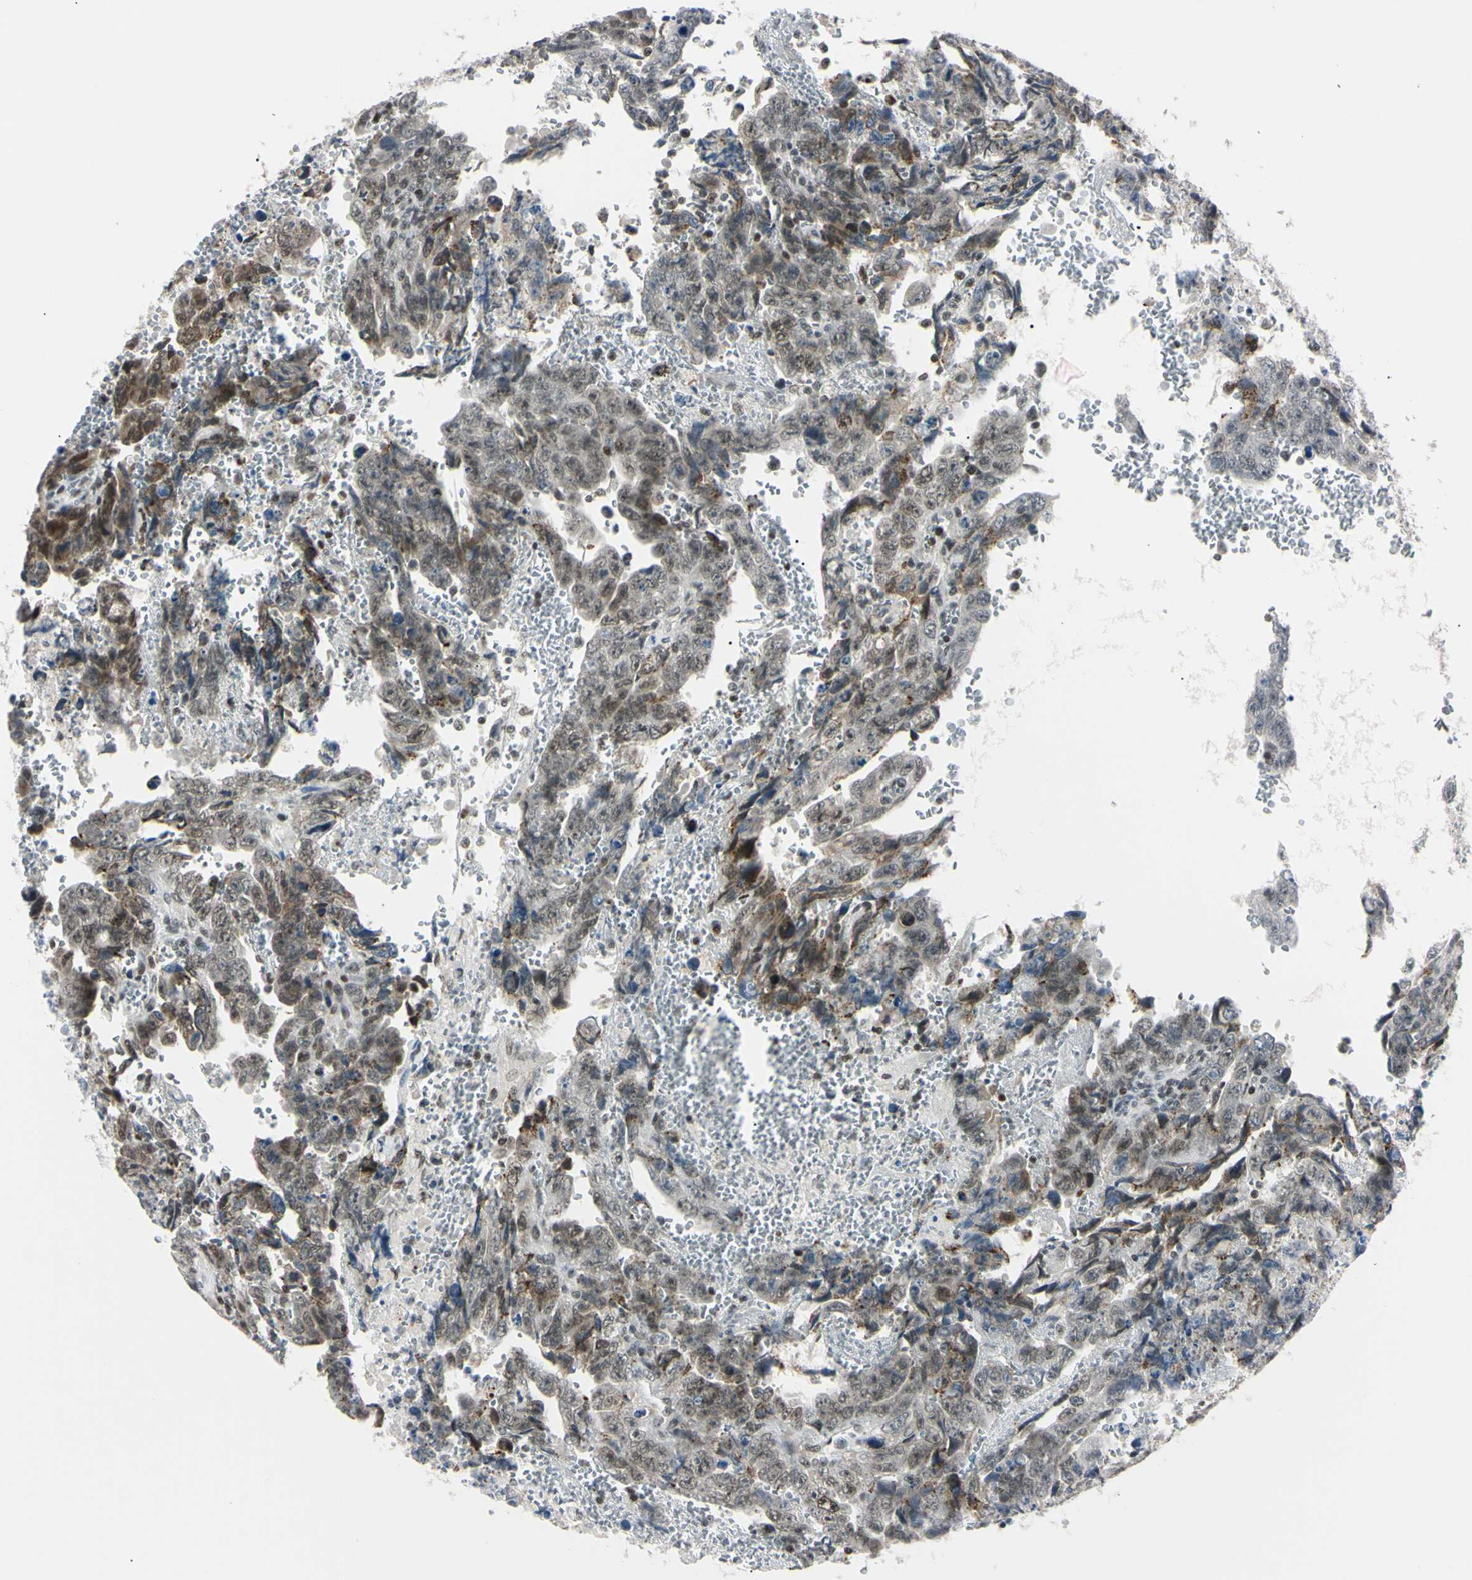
{"staining": {"intensity": "weak", "quantity": "25%-75%", "location": "cytoplasmic/membranous"}, "tissue": "testis cancer", "cell_type": "Tumor cells", "image_type": "cancer", "snomed": [{"axis": "morphology", "description": "Carcinoma, Embryonal, NOS"}, {"axis": "topography", "description": "Testis"}], "caption": "There is low levels of weak cytoplasmic/membranous staining in tumor cells of embryonal carcinoma (testis), as demonstrated by immunohistochemical staining (brown color).", "gene": "C1orf174", "patient": {"sex": "male", "age": 28}}